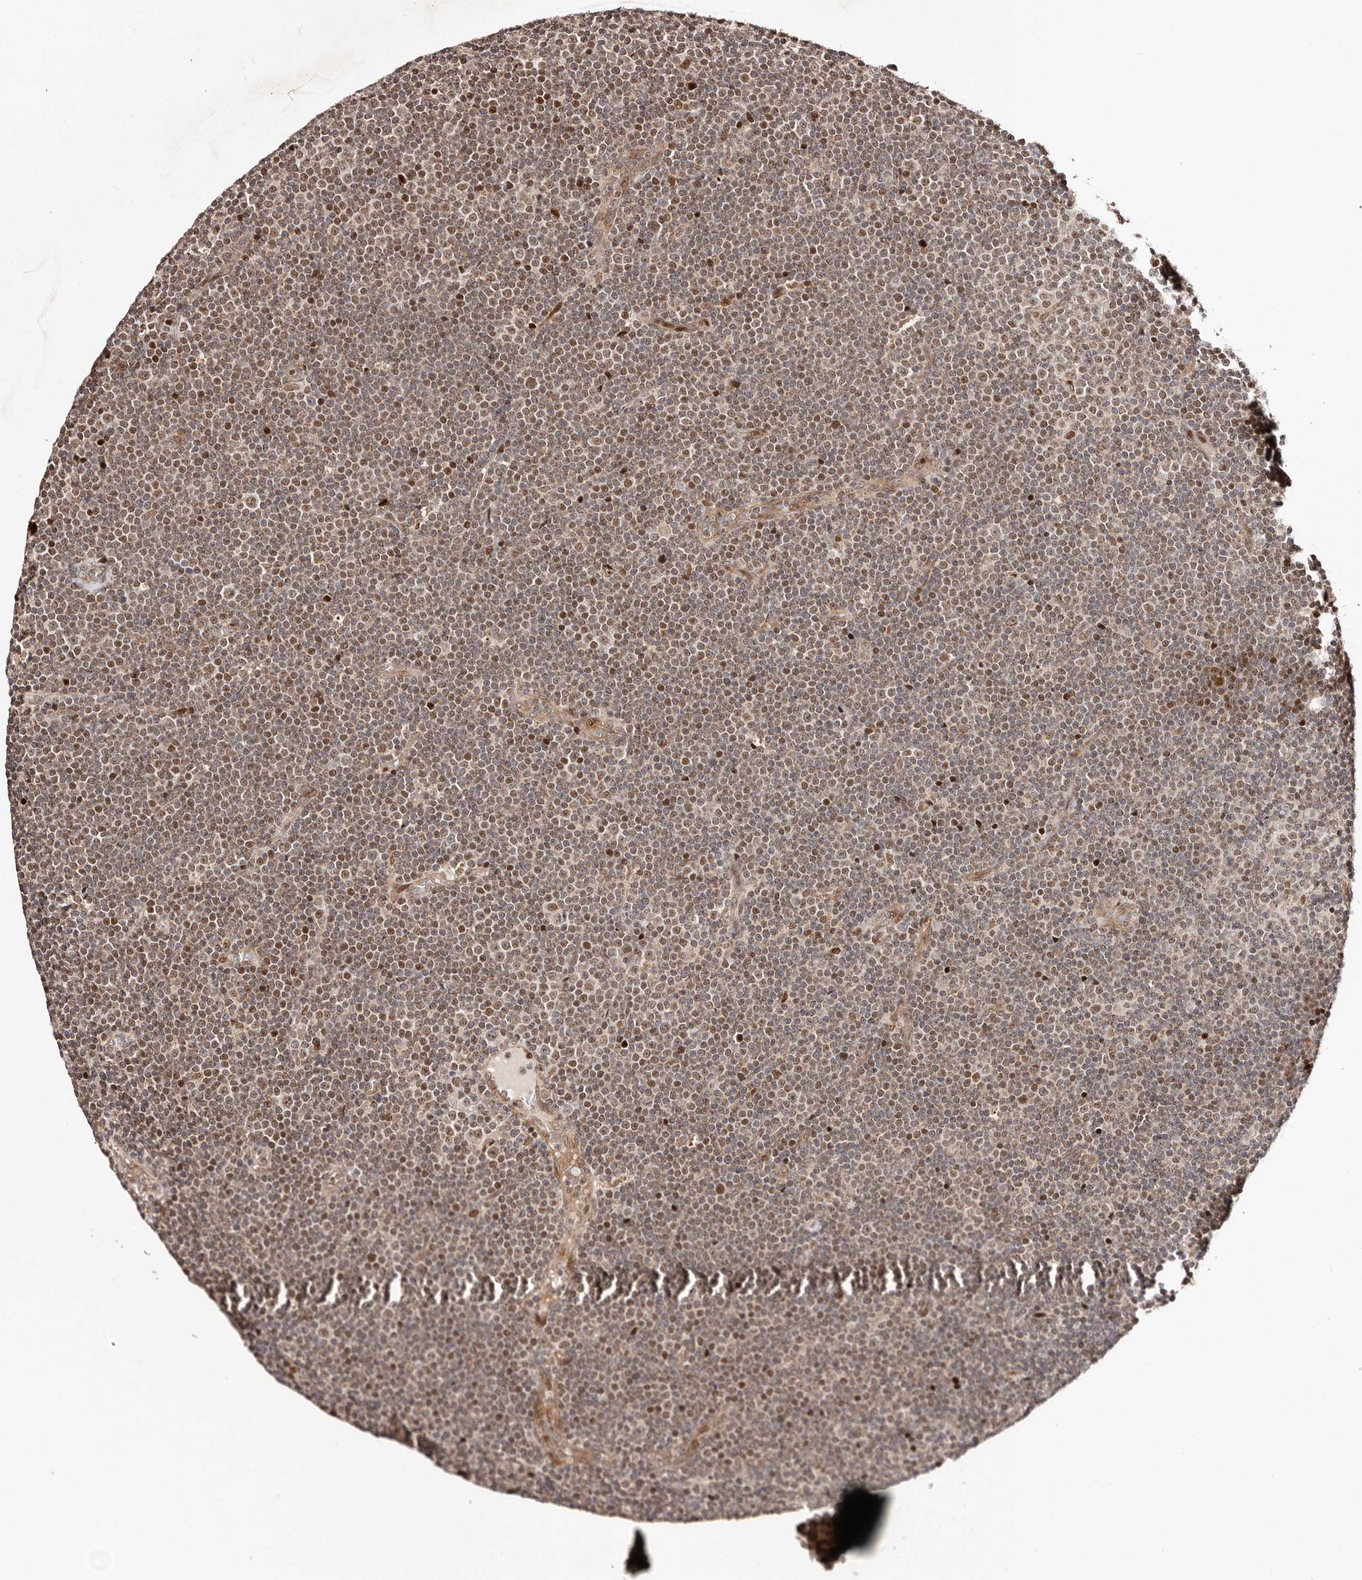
{"staining": {"intensity": "moderate", "quantity": ">75%", "location": "nuclear"}, "tissue": "lymphoma", "cell_type": "Tumor cells", "image_type": "cancer", "snomed": [{"axis": "morphology", "description": "Malignant lymphoma, non-Hodgkin's type, Low grade"}, {"axis": "topography", "description": "Lymph node"}], "caption": "There is medium levels of moderate nuclear expression in tumor cells of lymphoma, as demonstrated by immunohistochemical staining (brown color).", "gene": "HIVEP3", "patient": {"sex": "female", "age": 67}}